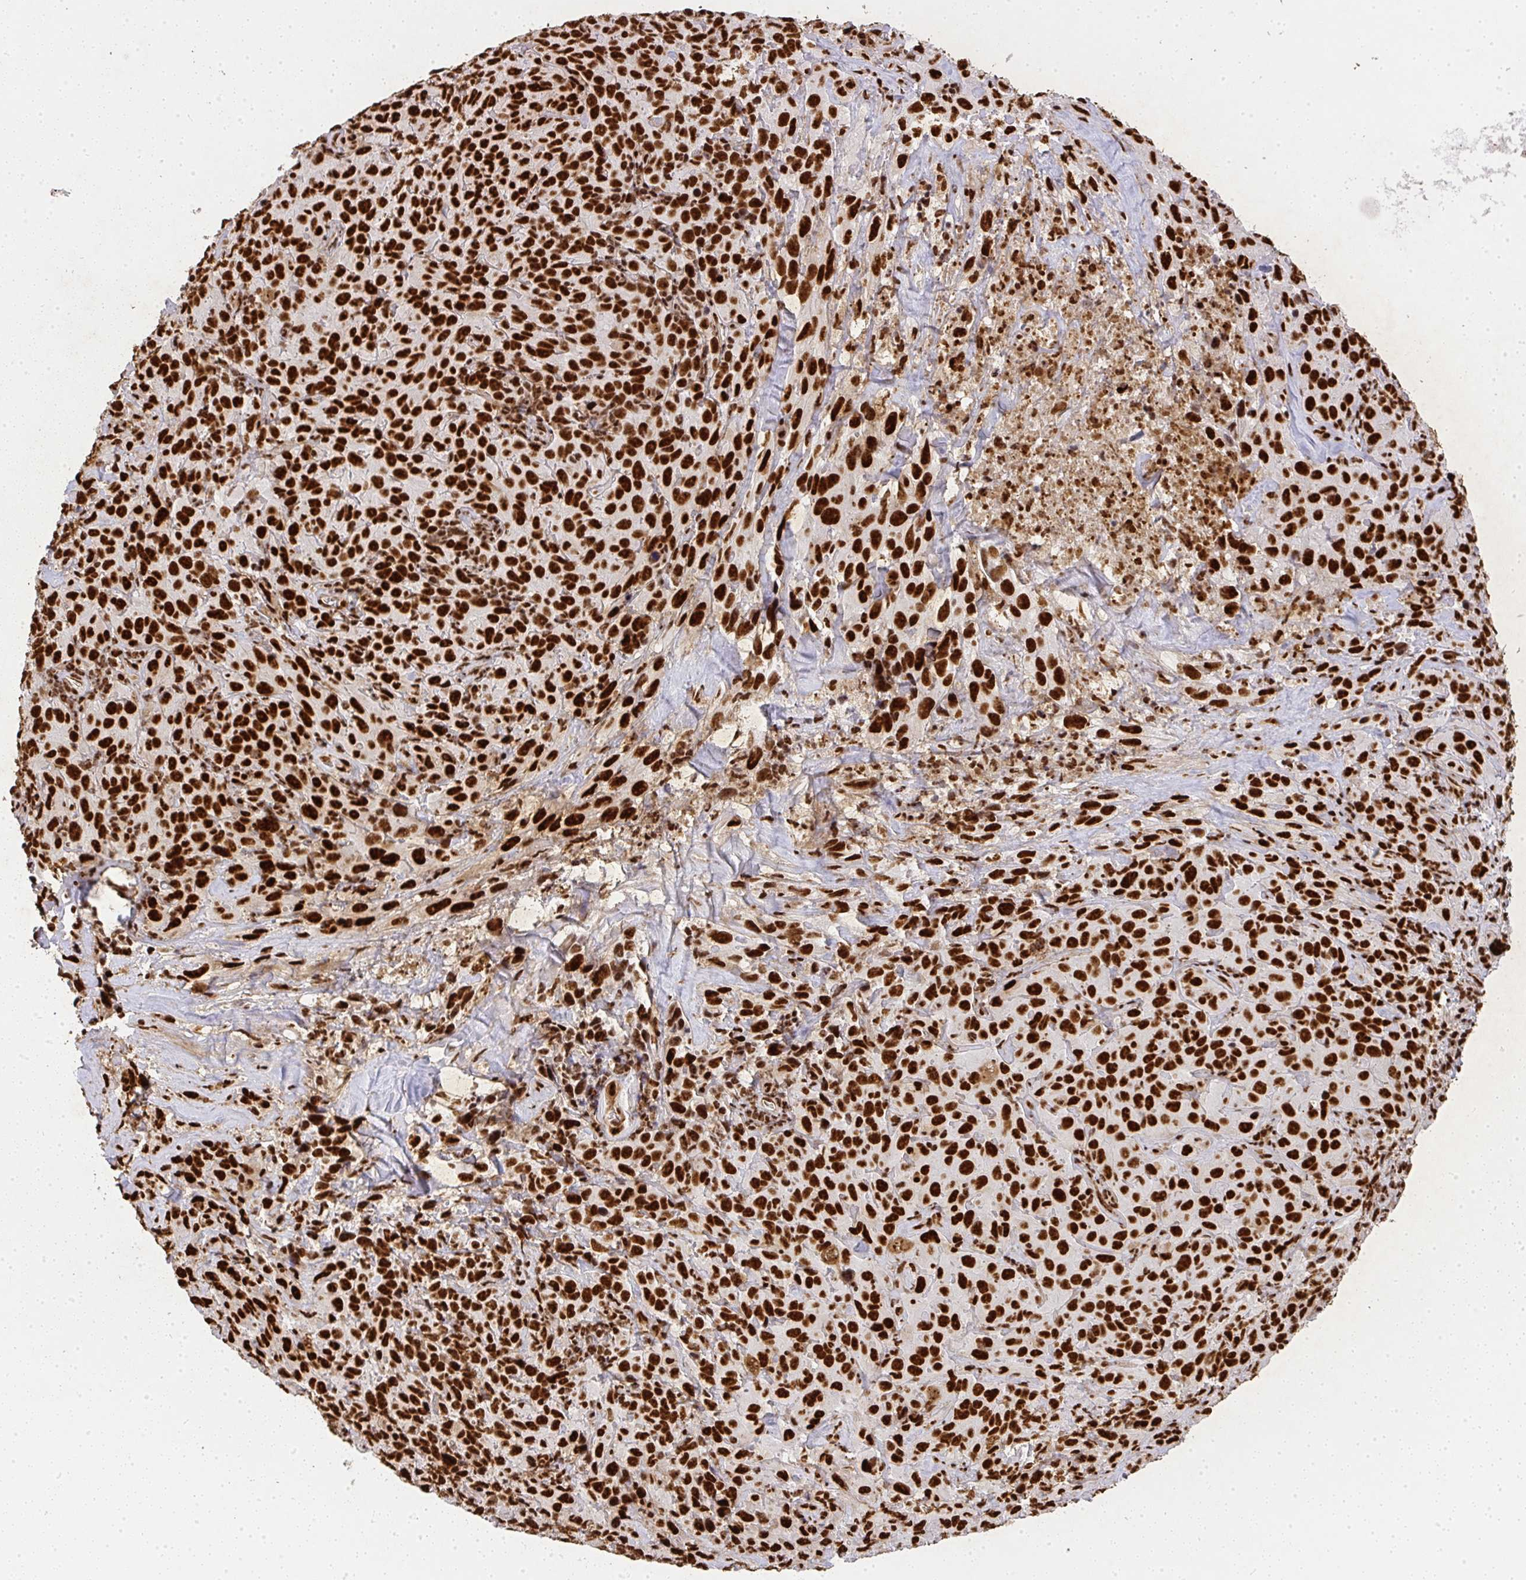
{"staining": {"intensity": "strong", "quantity": ">75%", "location": "nuclear"}, "tissue": "cervical cancer", "cell_type": "Tumor cells", "image_type": "cancer", "snomed": [{"axis": "morphology", "description": "Squamous cell carcinoma, NOS"}, {"axis": "topography", "description": "Cervix"}], "caption": "The immunohistochemical stain shows strong nuclear positivity in tumor cells of cervical cancer tissue. (DAB (3,3'-diaminobenzidine) = brown stain, brightfield microscopy at high magnification).", "gene": "U2AF1", "patient": {"sex": "female", "age": 51}}